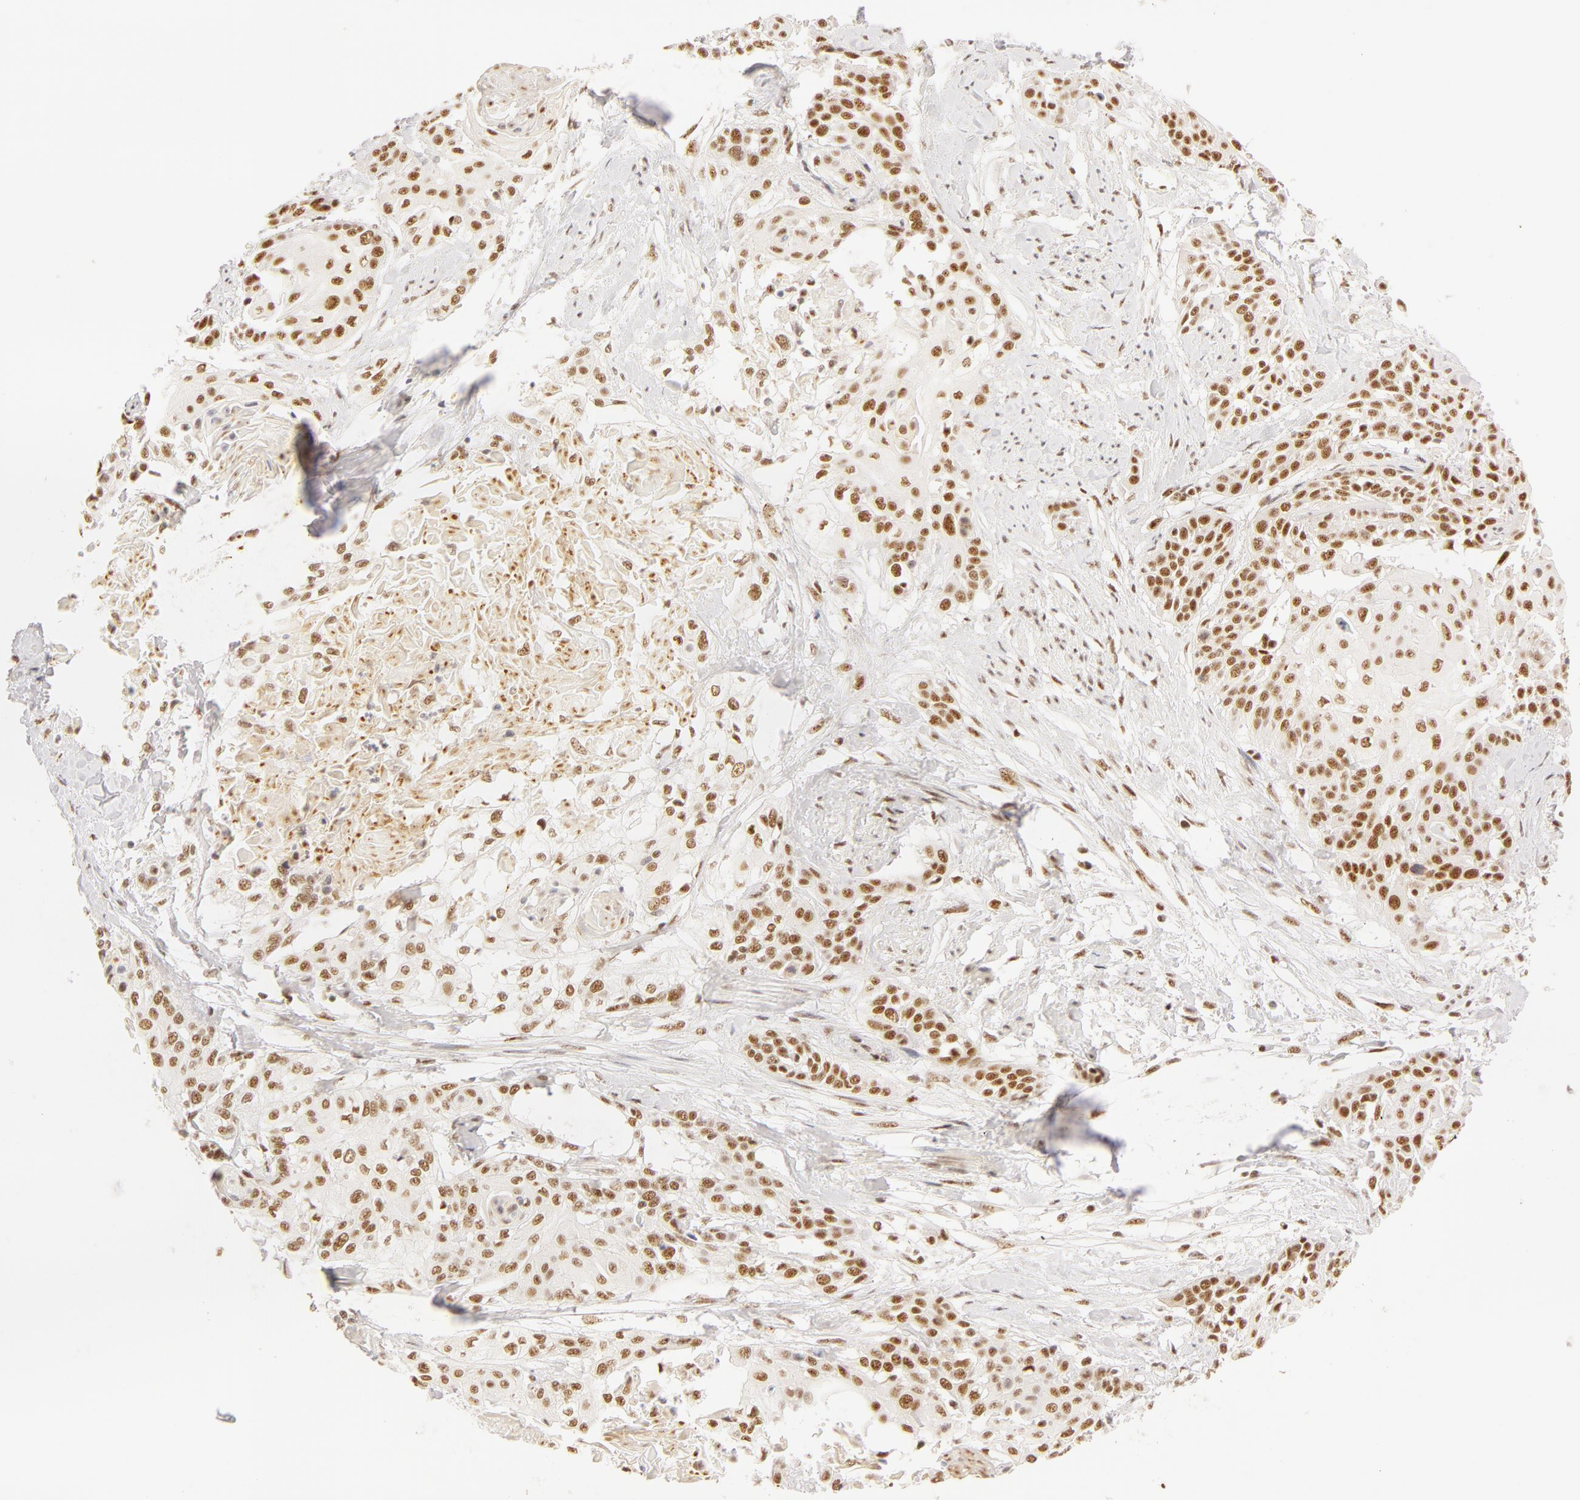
{"staining": {"intensity": "weak", "quantity": ">75%", "location": "nuclear"}, "tissue": "cervical cancer", "cell_type": "Tumor cells", "image_type": "cancer", "snomed": [{"axis": "morphology", "description": "Squamous cell carcinoma, NOS"}, {"axis": "topography", "description": "Cervix"}], "caption": "The immunohistochemical stain shows weak nuclear positivity in tumor cells of squamous cell carcinoma (cervical) tissue.", "gene": "RBM39", "patient": {"sex": "female", "age": 57}}